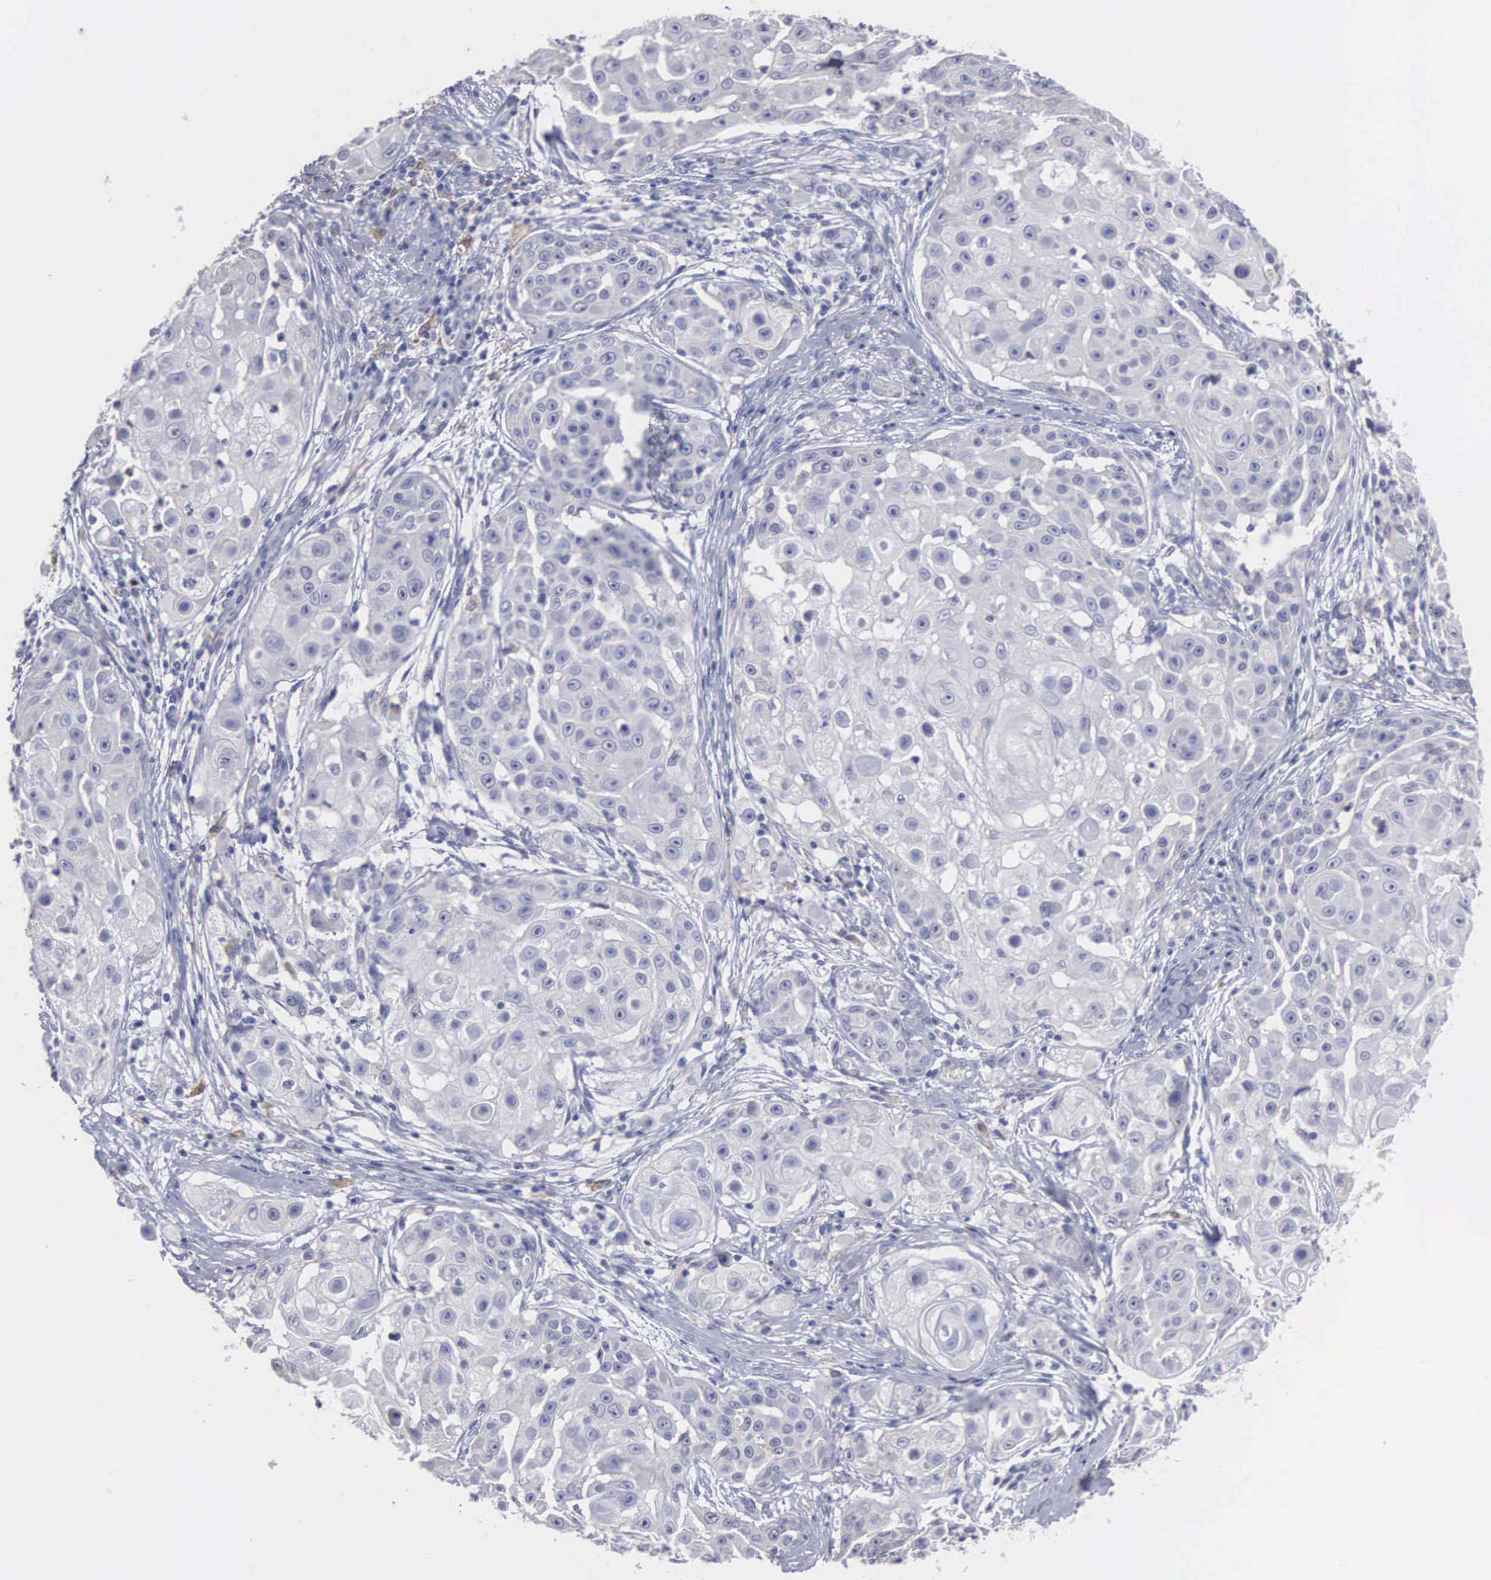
{"staining": {"intensity": "negative", "quantity": "none", "location": "none"}, "tissue": "skin cancer", "cell_type": "Tumor cells", "image_type": "cancer", "snomed": [{"axis": "morphology", "description": "Squamous cell carcinoma, NOS"}, {"axis": "topography", "description": "Skin"}], "caption": "High power microscopy photomicrograph of an immunohistochemistry image of skin cancer (squamous cell carcinoma), revealing no significant staining in tumor cells. Nuclei are stained in blue.", "gene": "LIN52", "patient": {"sex": "female", "age": 57}}